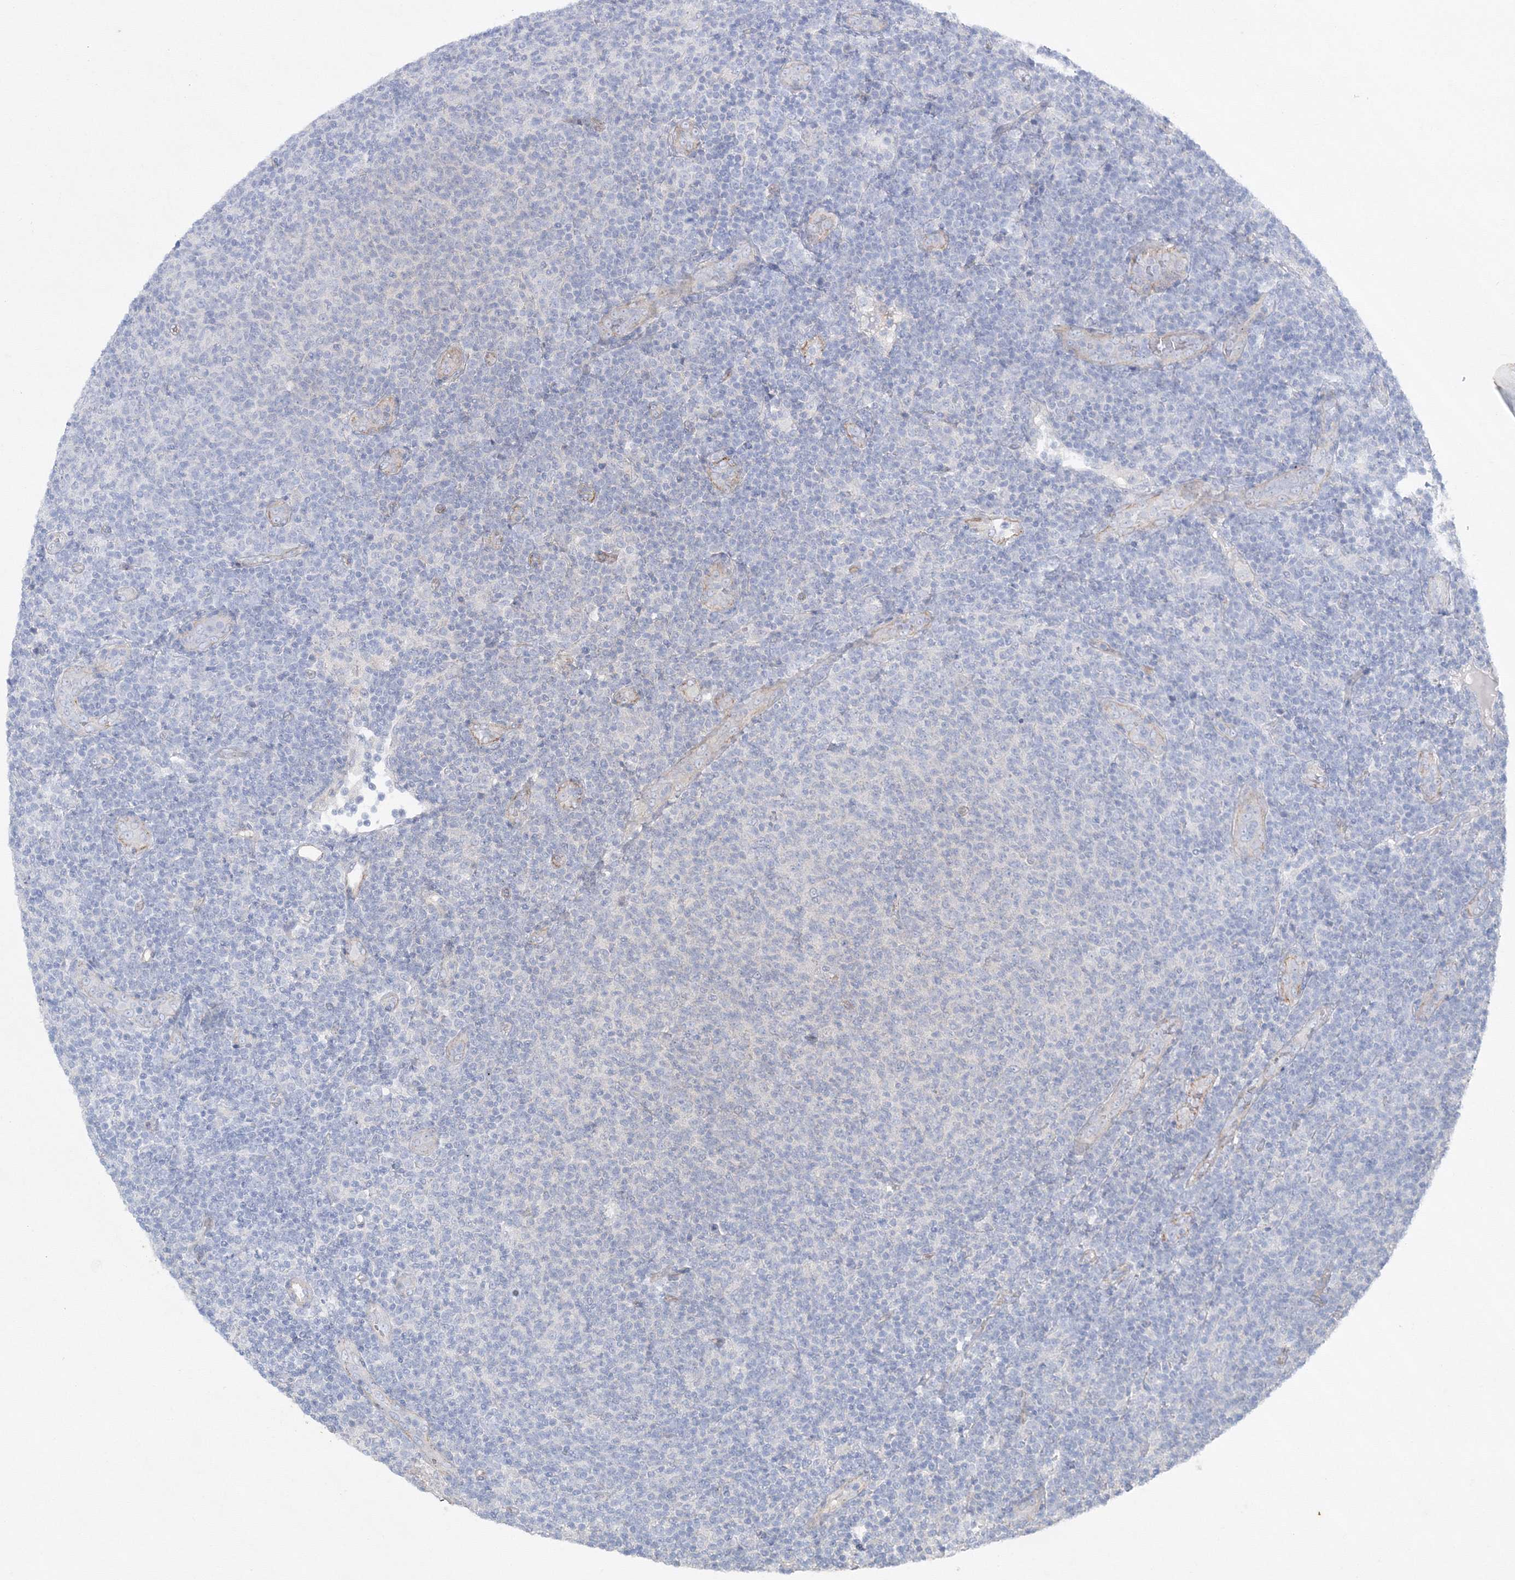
{"staining": {"intensity": "negative", "quantity": "none", "location": "none"}, "tissue": "lymphoma", "cell_type": "Tumor cells", "image_type": "cancer", "snomed": [{"axis": "morphology", "description": "Malignant lymphoma, non-Hodgkin's type, Low grade"}, {"axis": "topography", "description": "Lymph node"}], "caption": "An immunohistochemistry micrograph of lymphoma is shown. There is no staining in tumor cells of lymphoma.", "gene": "NAA40", "patient": {"sex": "male", "age": 66}}